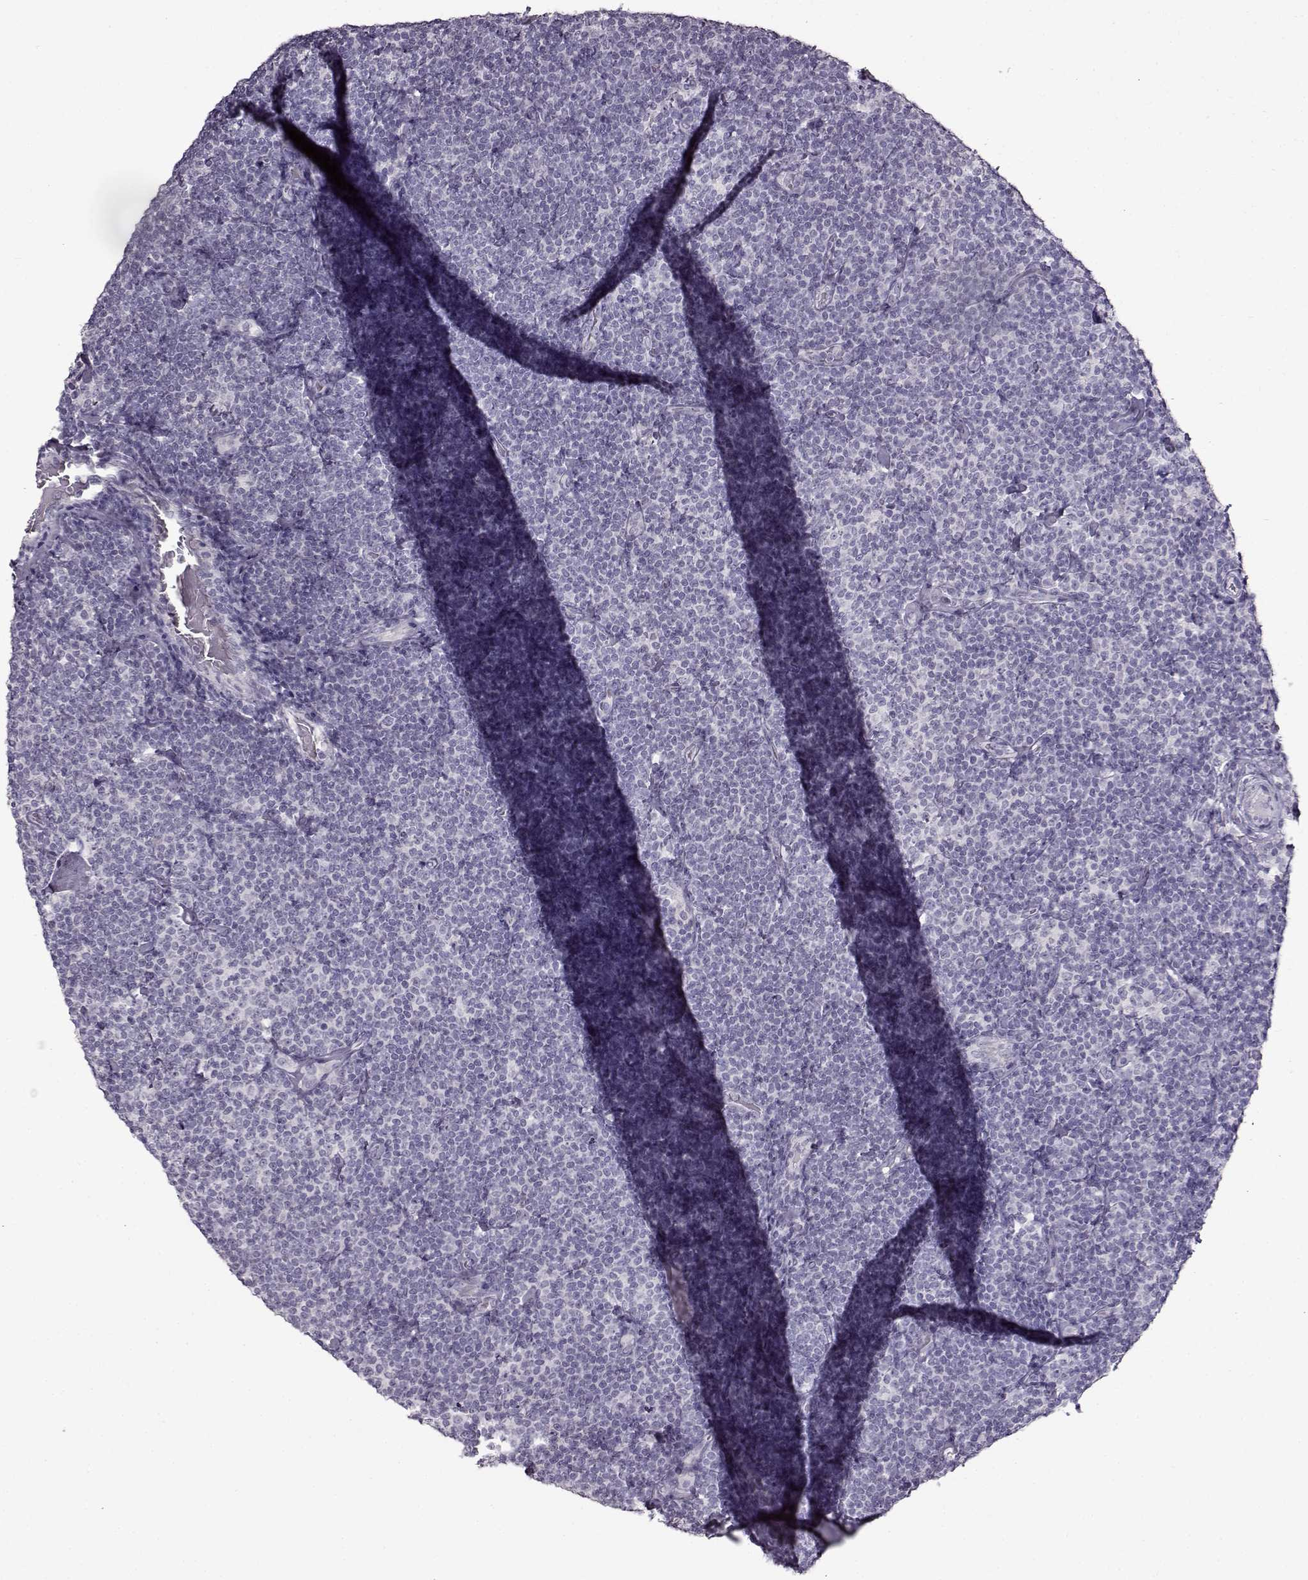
{"staining": {"intensity": "negative", "quantity": "none", "location": "none"}, "tissue": "lymphoma", "cell_type": "Tumor cells", "image_type": "cancer", "snomed": [{"axis": "morphology", "description": "Malignant lymphoma, non-Hodgkin's type, Low grade"}, {"axis": "topography", "description": "Lymph node"}], "caption": "Tumor cells are negative for protein expression in human lymphoma.", "gene": "FSHB", "patient": {"sex": "male", "age": 81}}